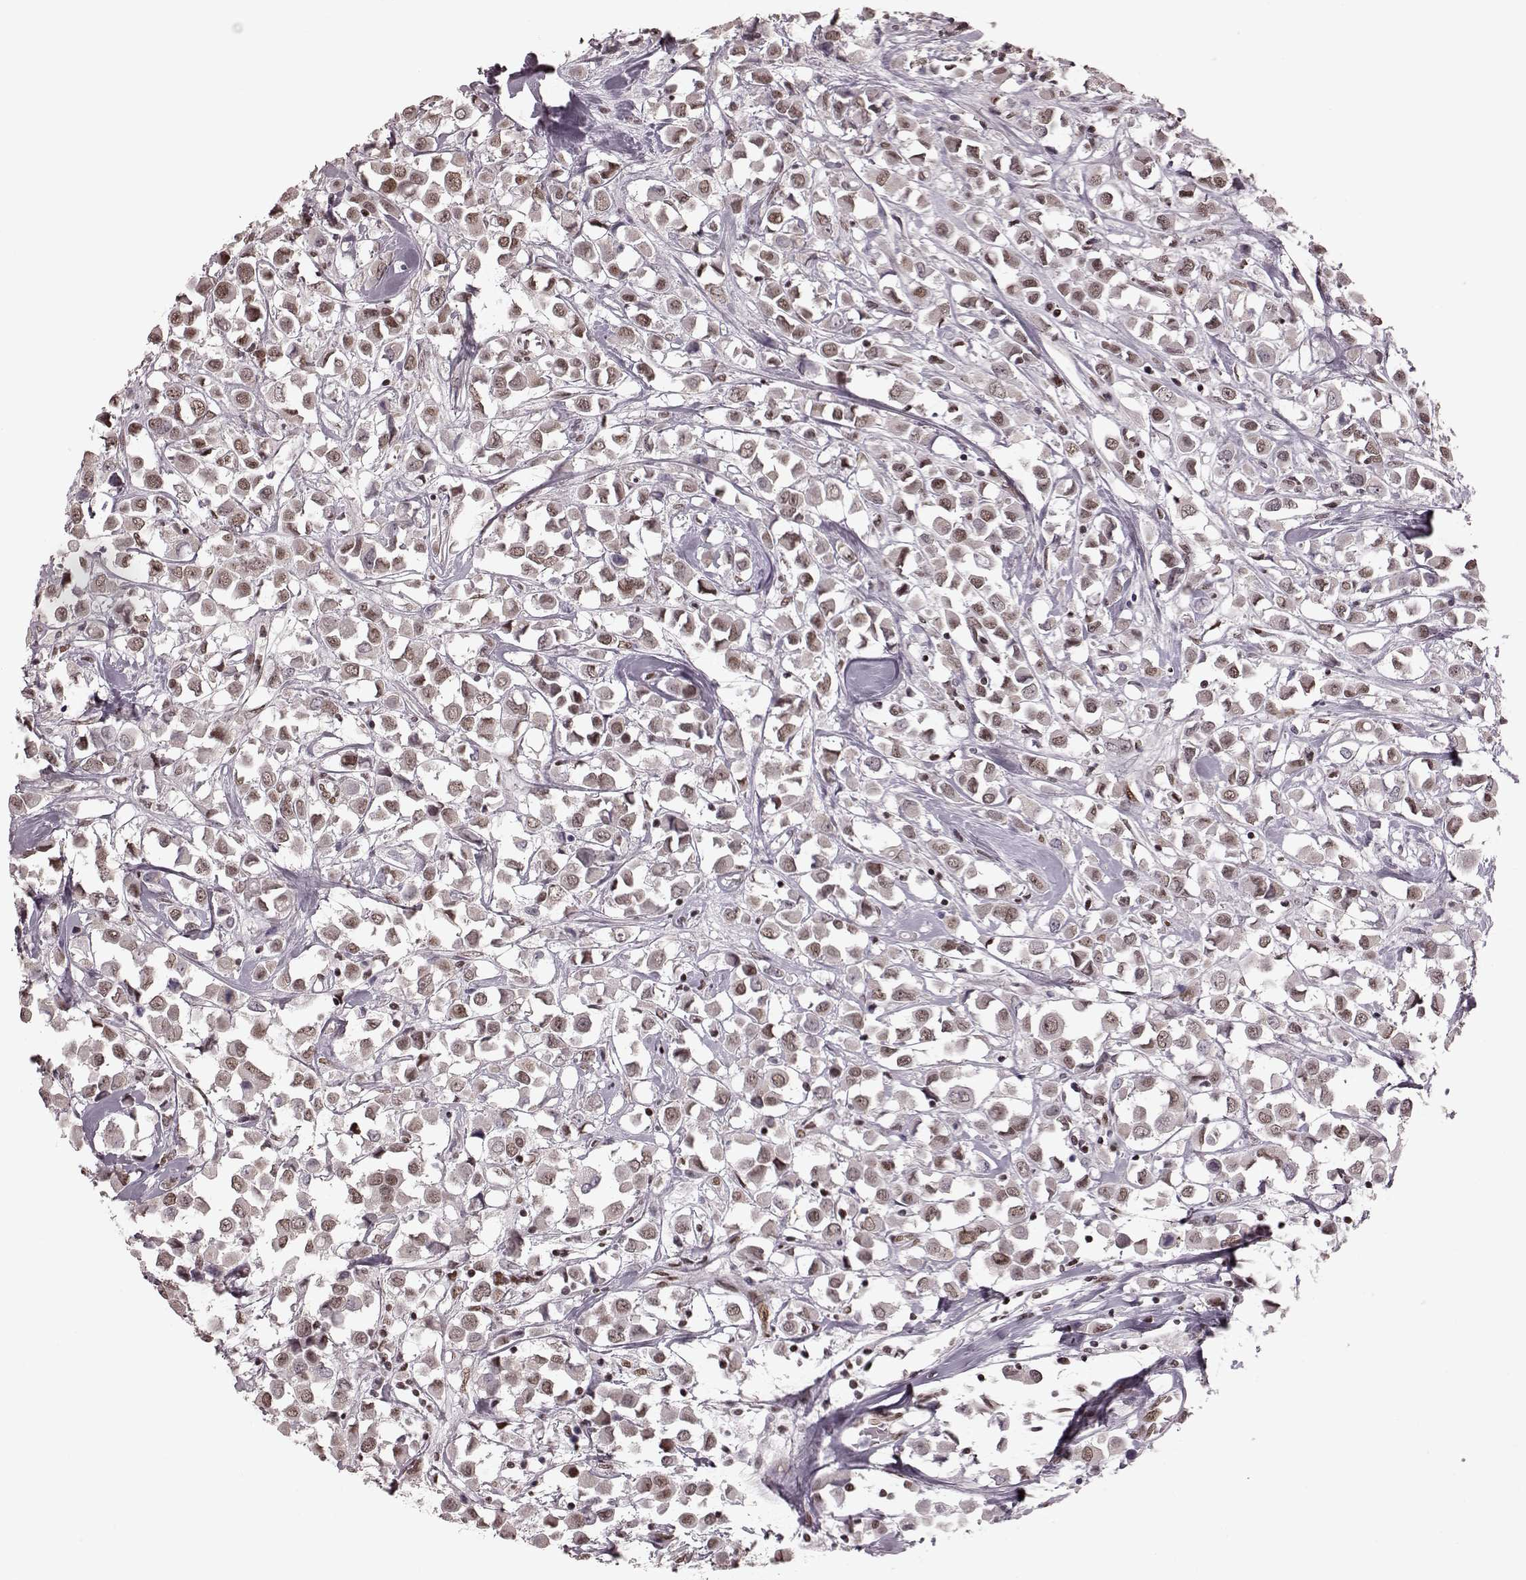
{"staining": {"intensity": "weak", "quantity": ">75%", "location": "nuclear"}, "tissue": "breast cancer", "cell_type": "Tumor cells", "image_type": "cancer", "snomed": [{"axis": "morphology", "description": "Duct carcinoma"}, {"axis": "topography", "description": "Breast"}], "caption": "The image demonstrates a brown stain indicating the presence of a protein in the nuclear of tumor cells in breast cancer (invasive ductal carcinoma).", "gene": "NR2C1", "patient": {"sex": "female", "age": 61}}